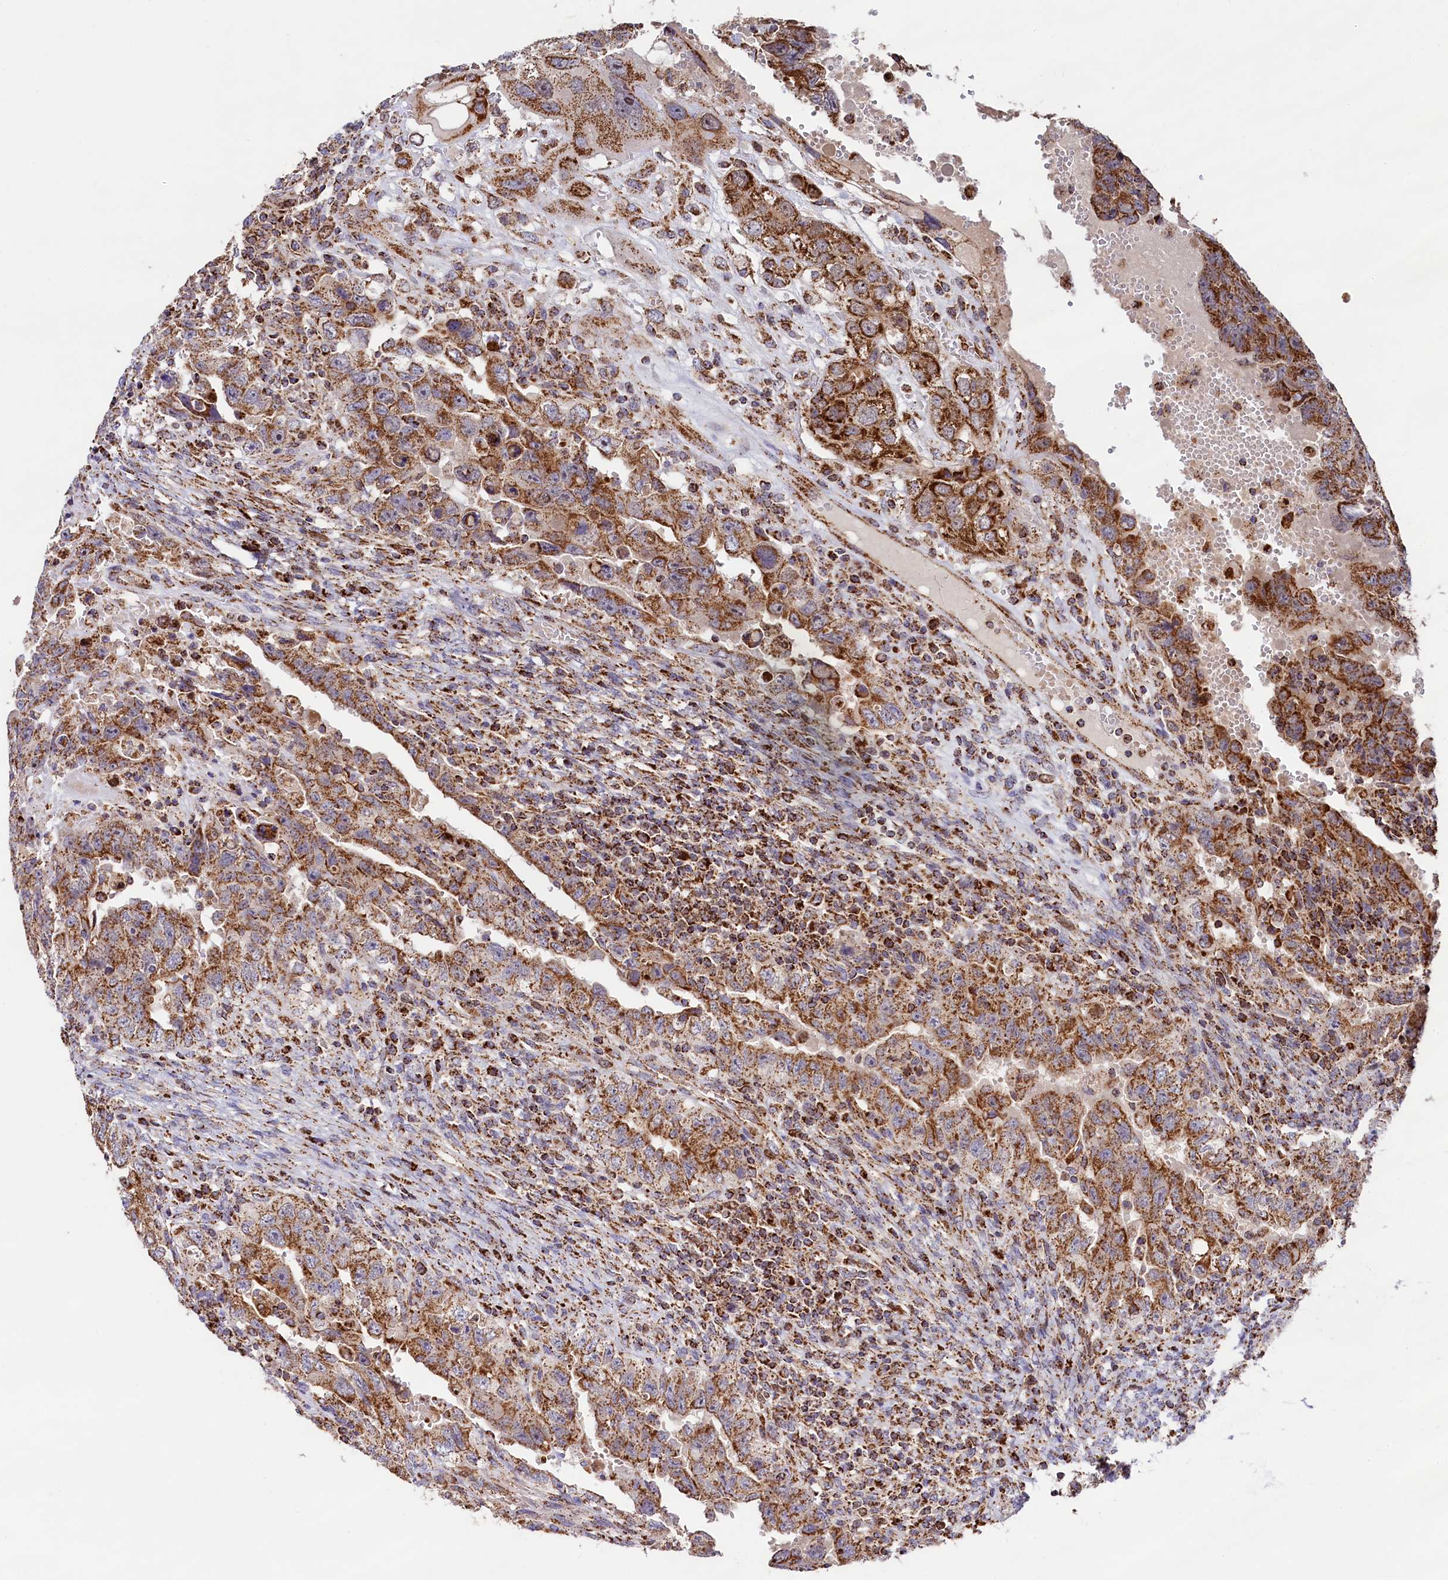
{"staining": {"intensity": "strong", "quantity": ">75%", "location": "cytoplasmic/membranous"}, "tissue": "testis cancer", "cell_type": "Tumor cells", "image_type": "cancer", "snomed": [{"axis": "morphology", "description": "Carcinoma, Embryonal, NOS"}, {"axis": "topography", "description": "Testis"}], "caption": "Testis cancer stained with DAB immunohistochemistry displays high levels of strong cytoplasmic/membranous positivity in about >75% of tumor cells.", "gene": "CLYBL", "patient": {"sex": "male", "age": 26}}